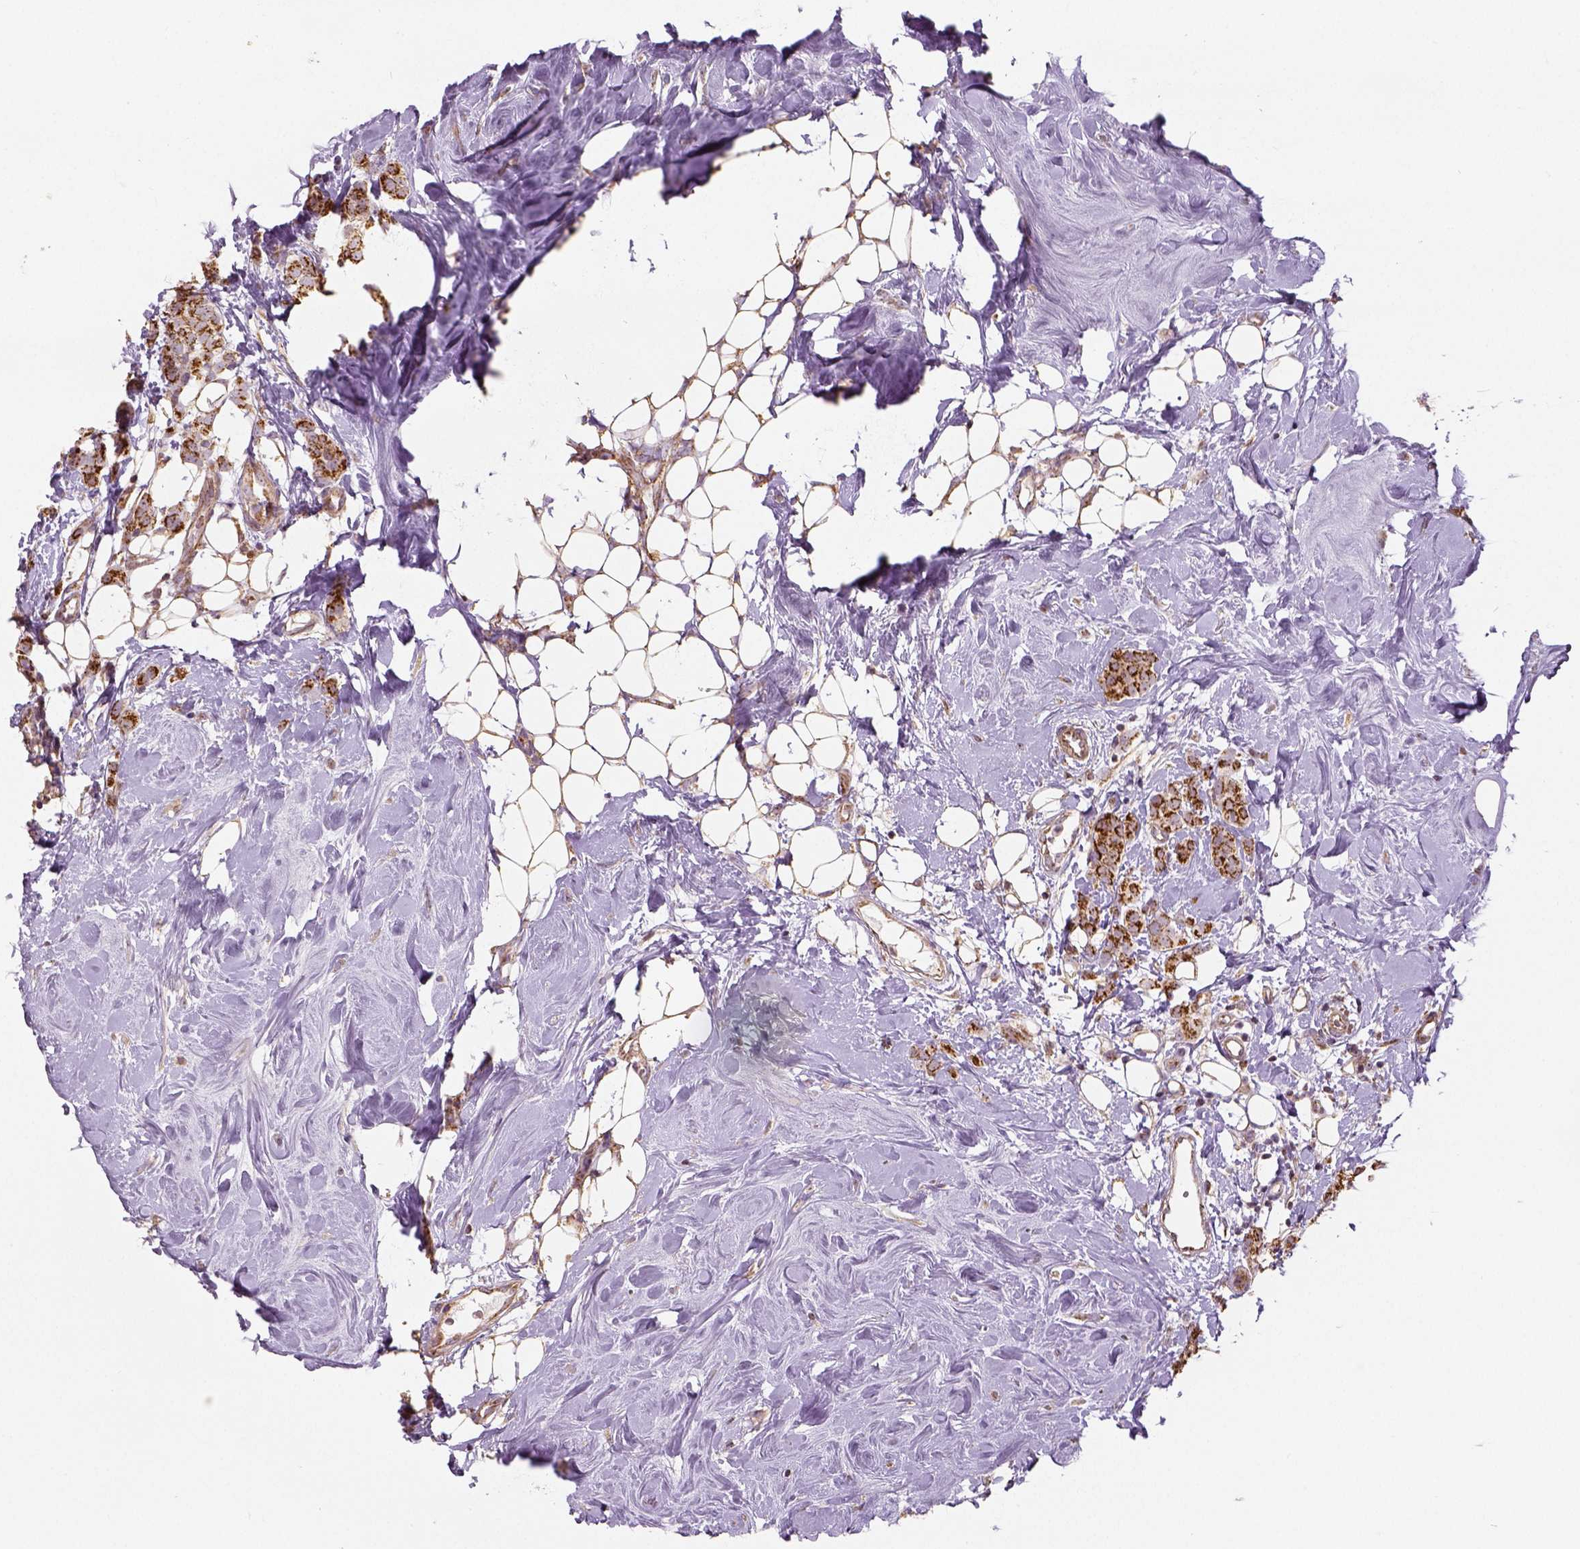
{"staining": {"intensity": "strong", "quantity": ">75%", "location": "cytoplasmic/membranous"}, "tissue": "breast cancer", "cell_type": "Tumor cells", "image_type": "cancer", "snomed": [{"axis": "morphology", "description": "Lobular carcinoma"}, {"axis": "topography", "description": "Breast"}], "caption": "The immunohistochemical stain labels strong cytoplasmic/membranous staining in tumor cells of lobular carcinoma (breast) tissue.", "gene": "PGAM5", "patient": {"sex": "female", "age": 49}}